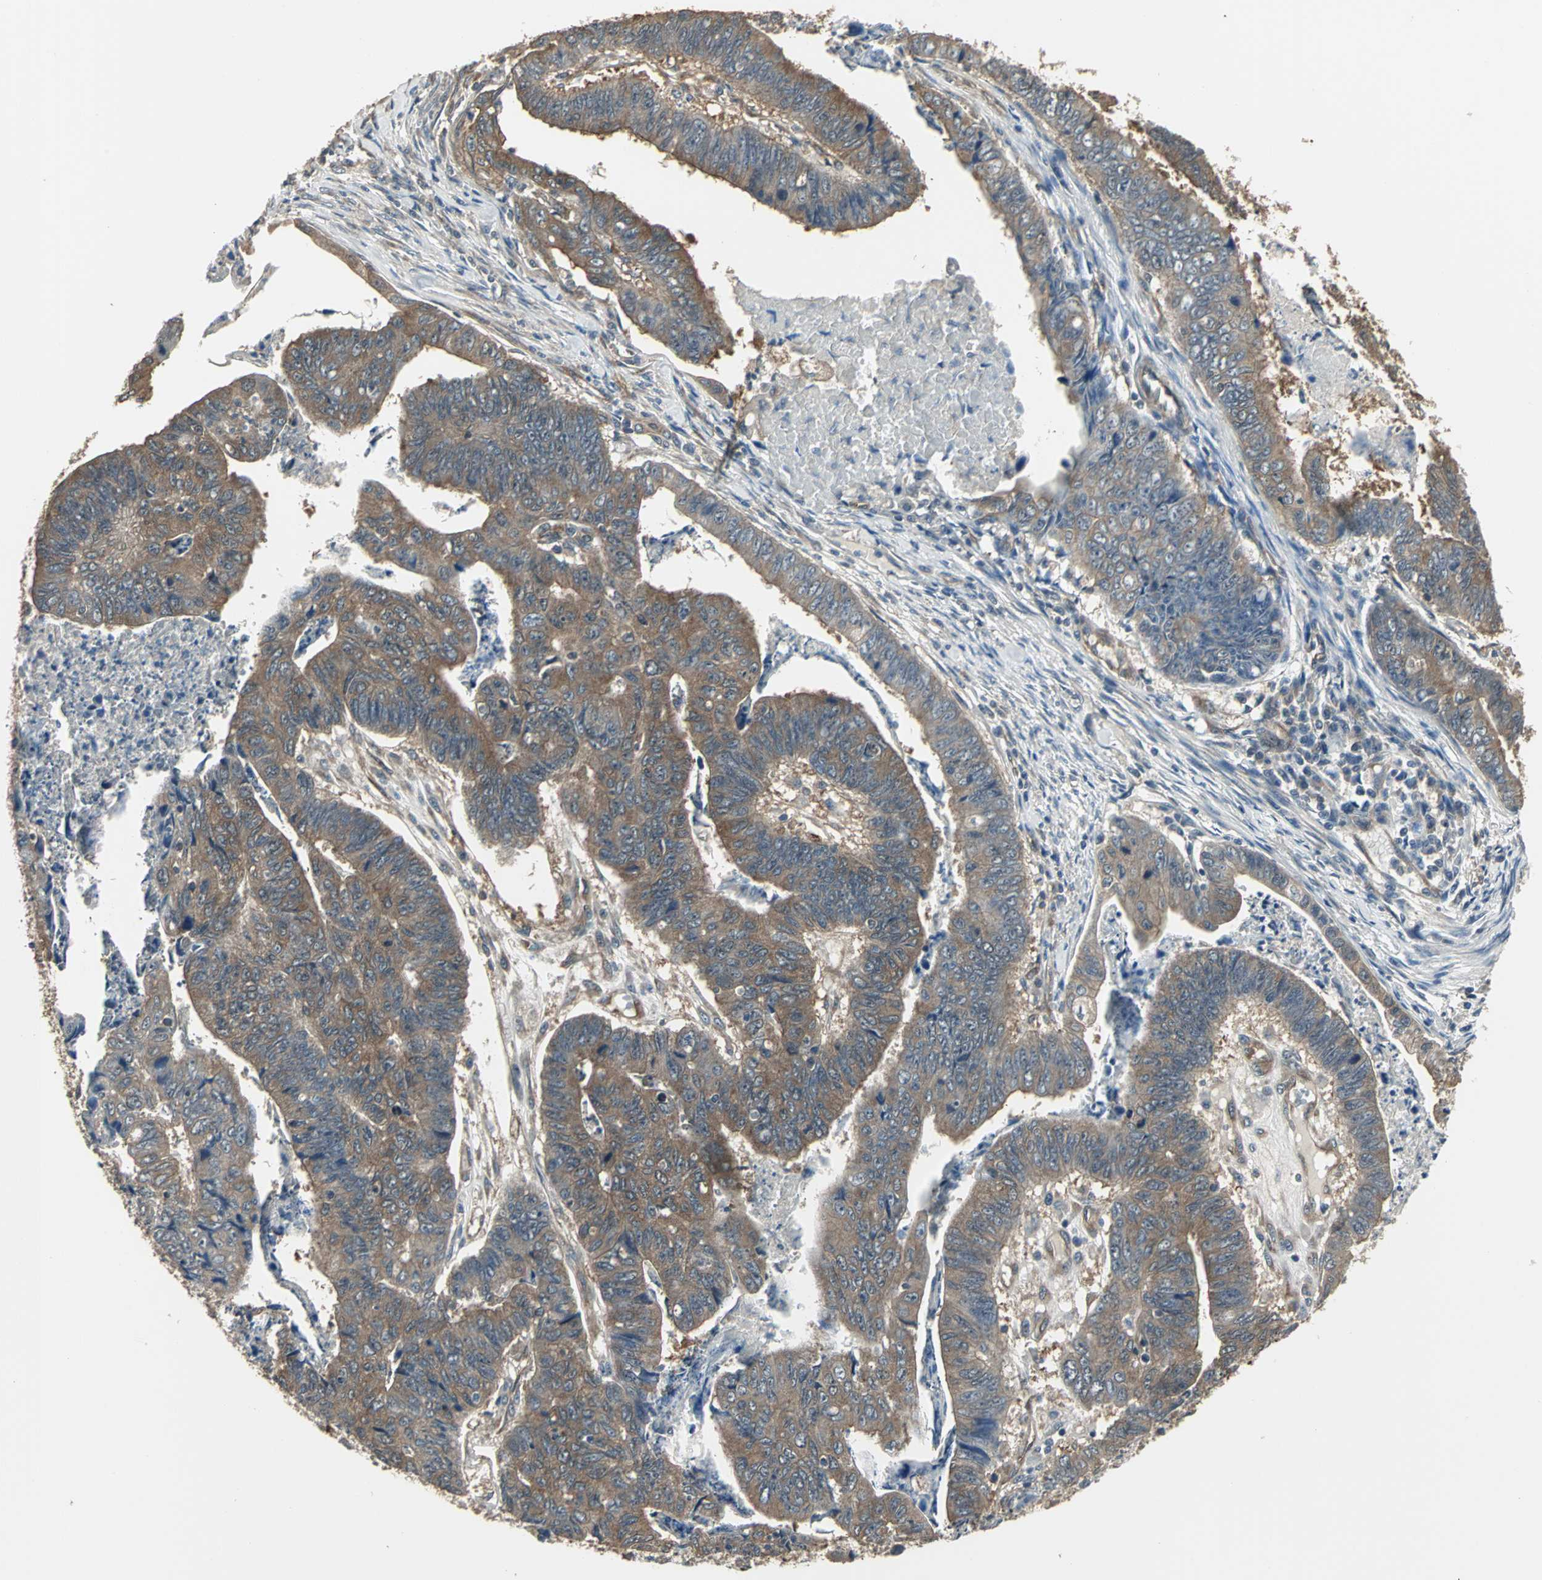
{"staining": {"intensity": "strong", "quantity": ">75%", "location": "cytoplasmic/membranous"}, "tissue": "stomach cancer", "cell_type": "Tumor cells", "image_type": "cancer", "snomed": [{"axis": "morphology", "description": "Adenocarcinoma, NOS"}, {"axis": "topography", "description": "Stomach, lower"}], "caption": "Protein staining of stomach adenocarcinoma tissue shows strong cytoplasmic/membranous staining in approximately >75% of tumor cells.", "gene": "PFDN1", "patient": {"sex": "male", "age": 77}}